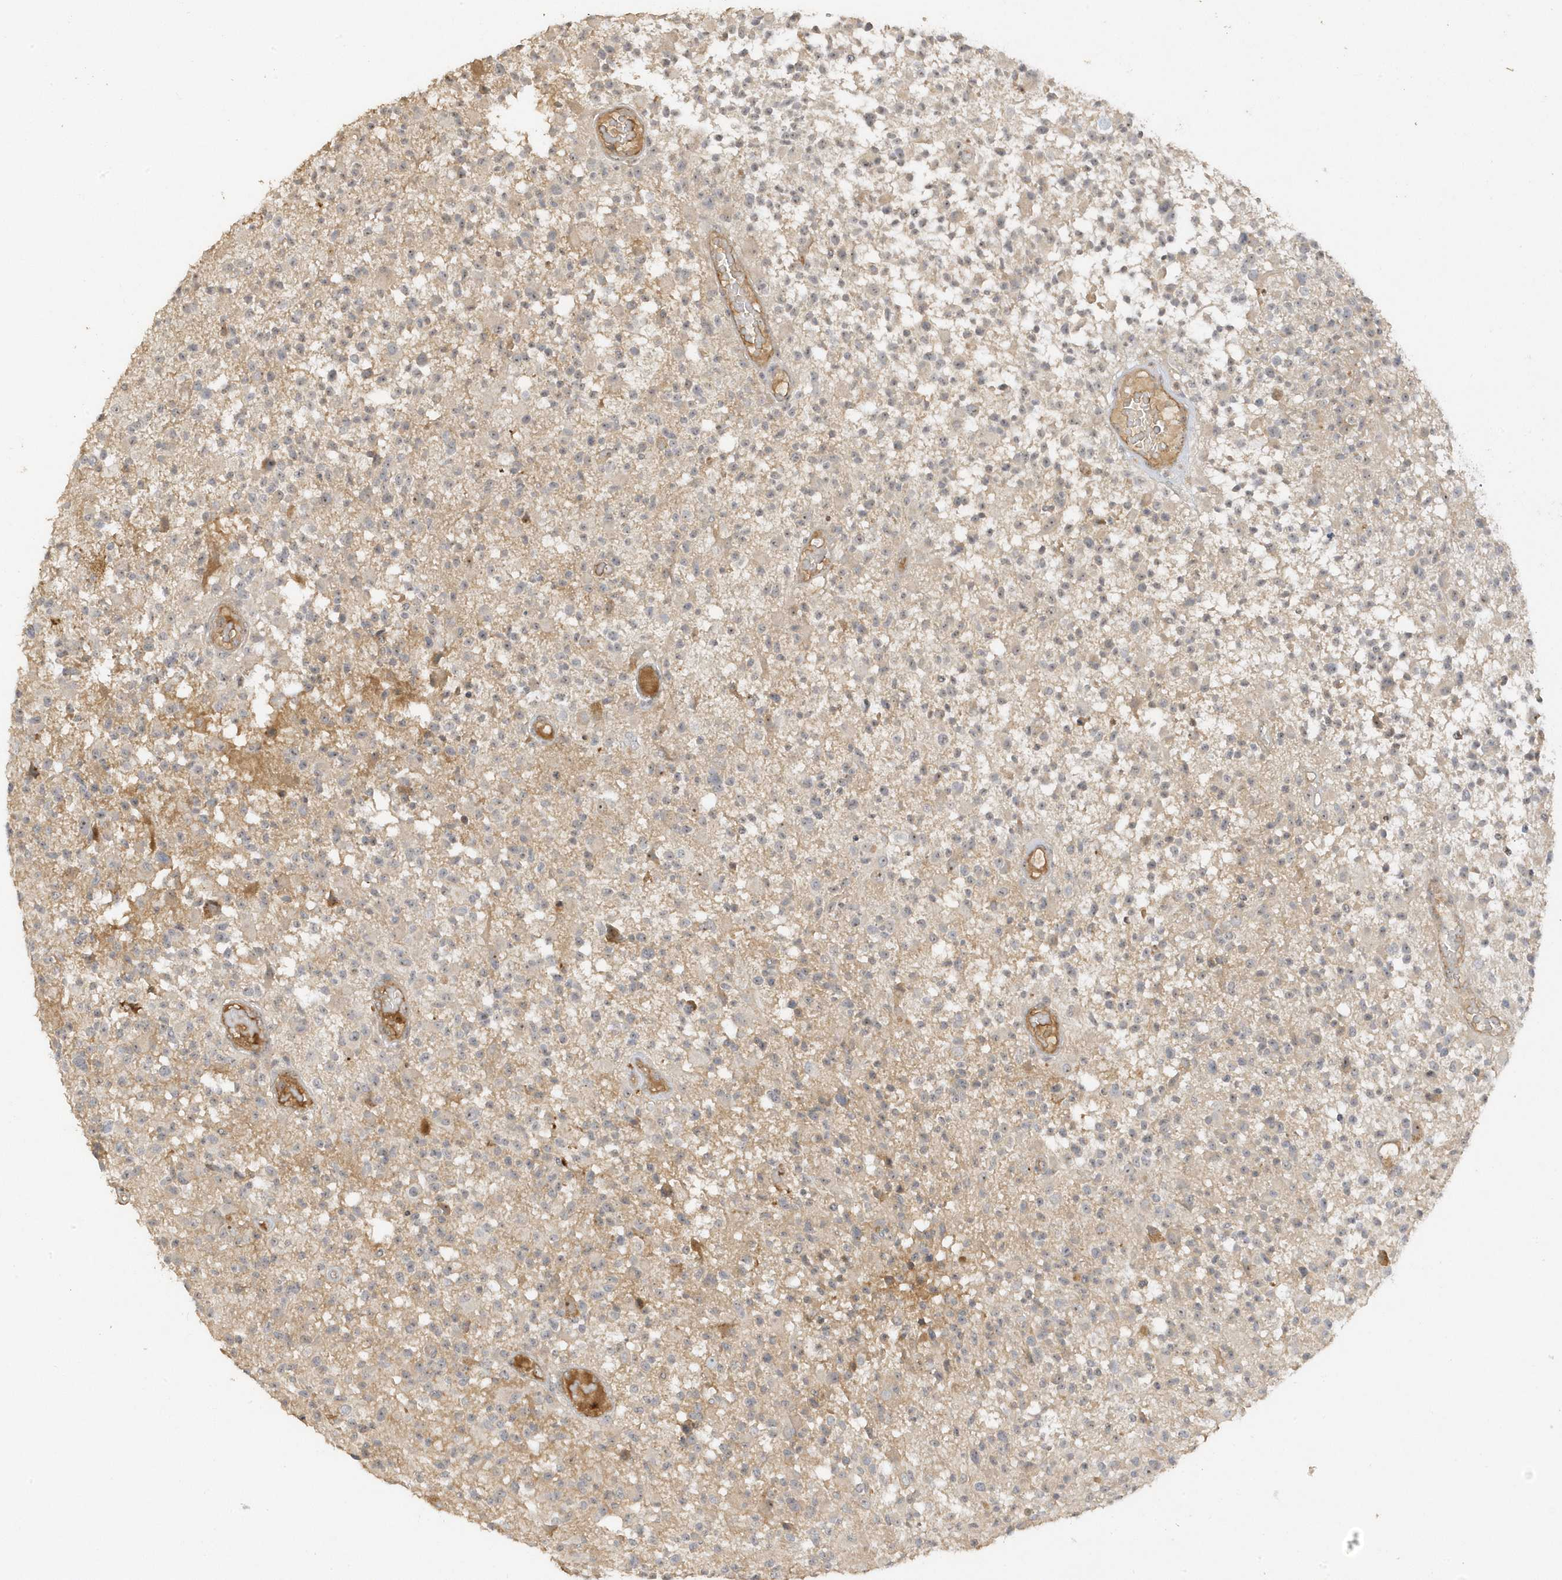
{"staining": {"intensity": "negative", "quantity": "none", "location": "none"}, "tissue": "glioma", "cell_type": "Tumor cells", "image_type": "cancer", "snomed": [{"axis": "morphology", "description": "Glioma, malignant, High grade"}, {"axis": "morphology", "description": "Glioblastoma, NOS"}, {"axis": "topography", "description": "Brain"}], "caption": "Immunohistochemical staining of glioma exhibits no significant positivity in tumor cells.", "gene": "DDX18", "patient": {"sex": "male", "age": 60}}